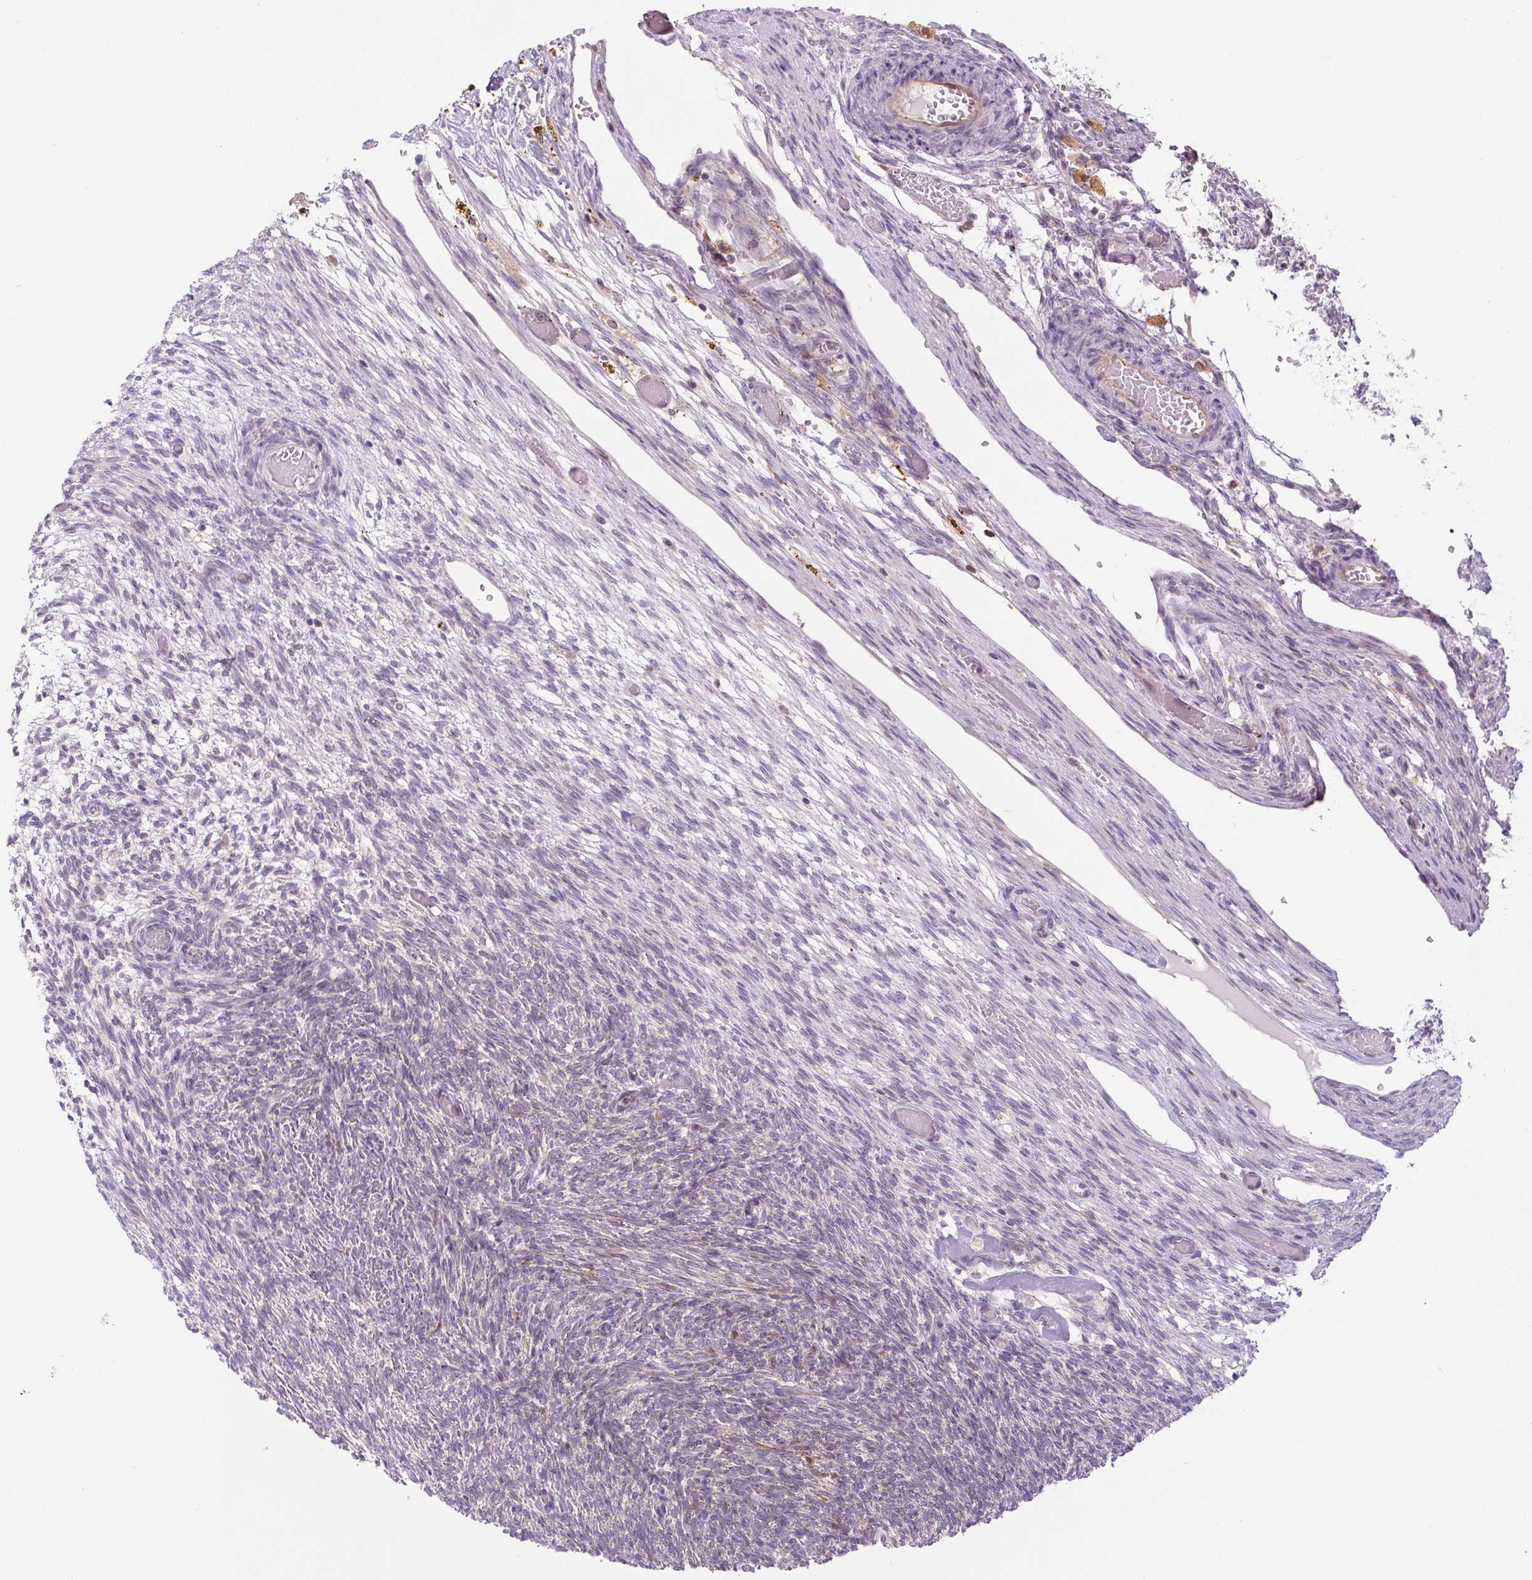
{"staining": {"intensity": "weak", "quantity": "<25%", "location": "cytoplasmic/membranous"}, "tissue": "ovary", "cell_type": "Follicle cells", "image_type": "normal", "snomed": [{"axis": "morphology", "description": "Normal tissue, NOS"}, {"axis": "topography", "description": "Ovary"}], "caption": "The micrograph displays no significant staining in follicle cells of ovary.", "gene": "SPSB2", "patient": {"sex": "female", "age": 67}}